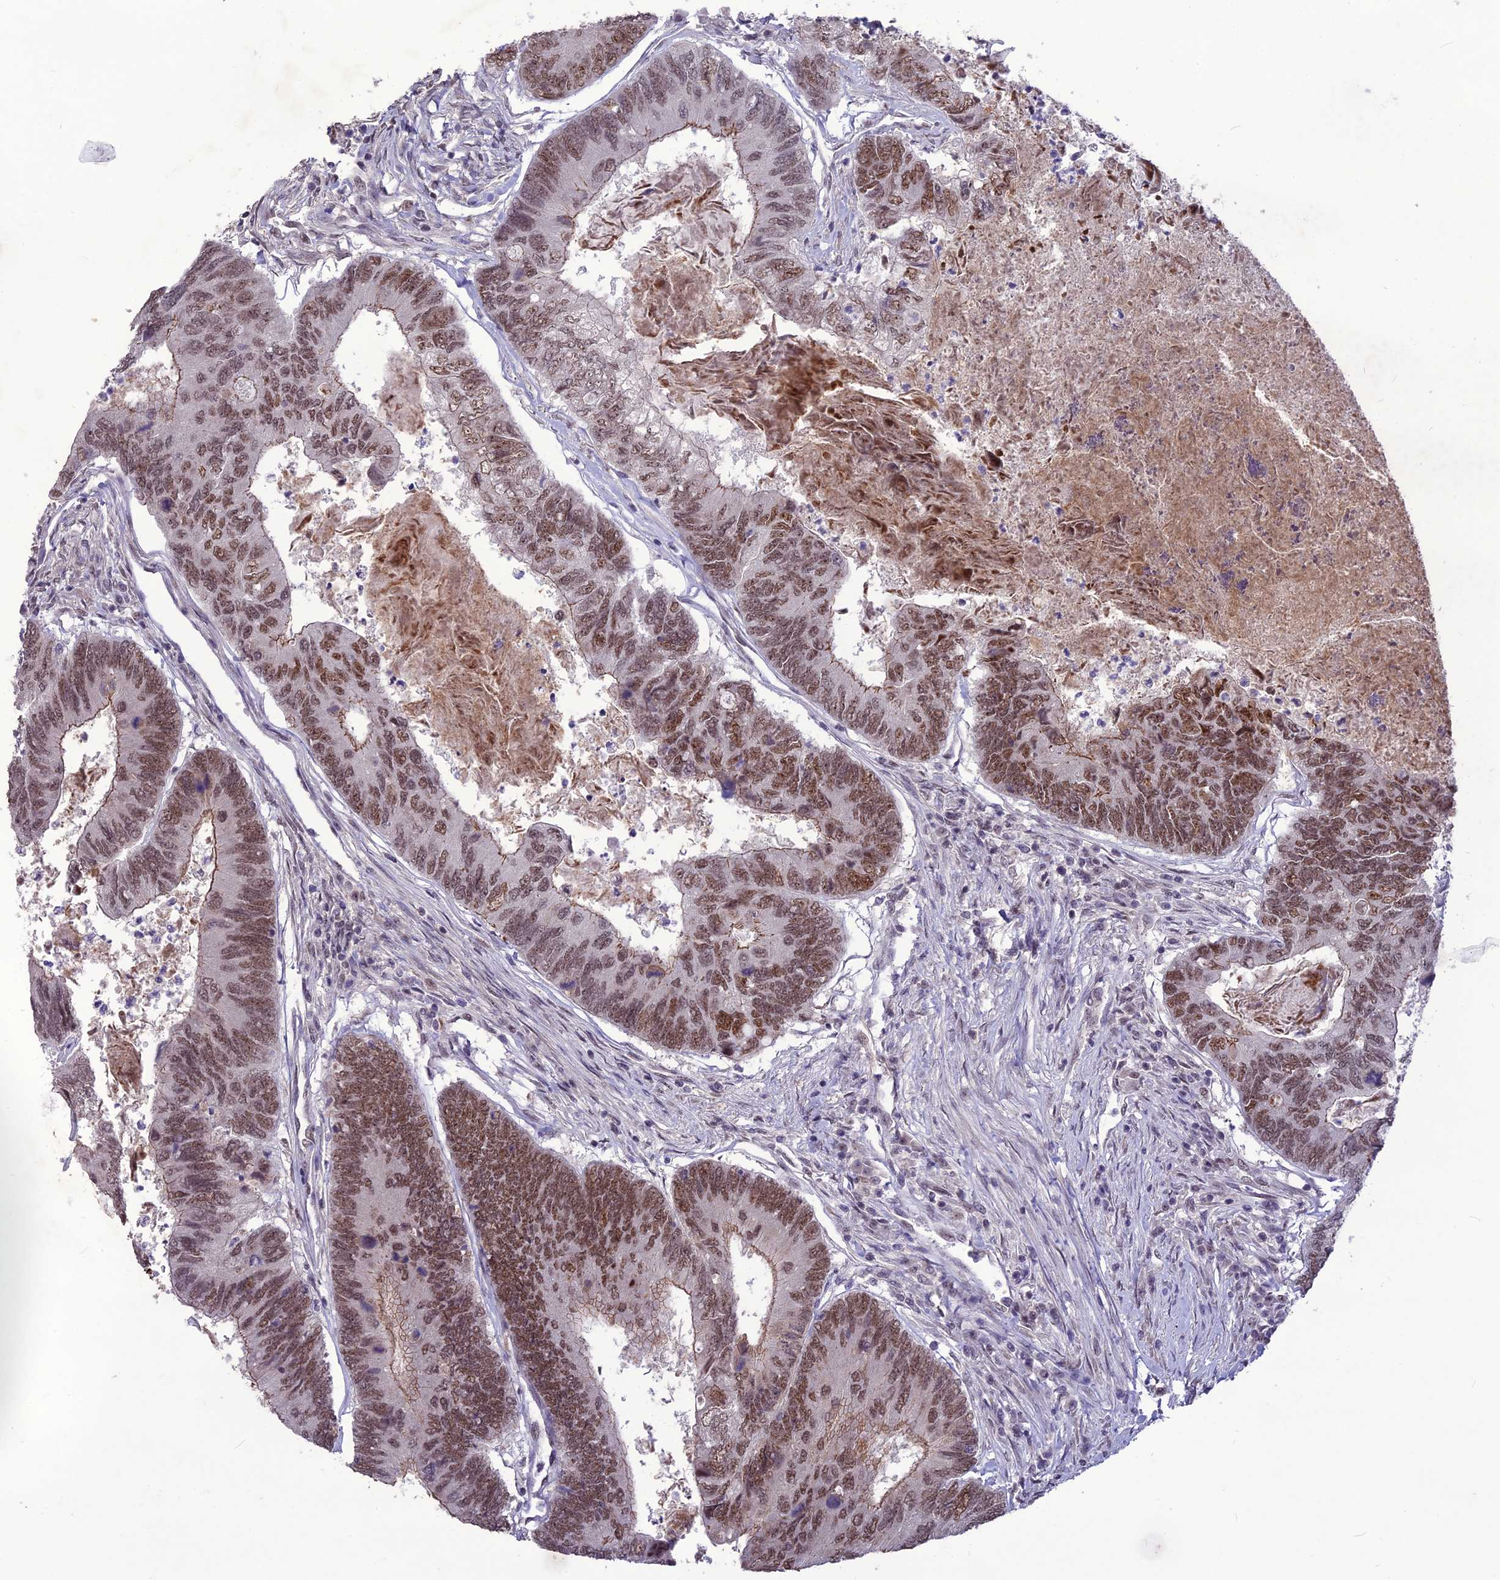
{"staining": {"intensity": "moderate", "quantity": ">75%", "location": "nuclear"}, "tissue": "colorectal cancer", "cell_type": "Tumor cells", "image_type": "cancer", "snomed": [{"axis": "morphology", "description": "Adenocarcinoma, NOS"}, {"axis": "topography", "description": "Colon"}], "caption": "This is an image of immunohistochemistry (IHC) staining of colorectal cancer (adenocarcinoma), which shows moderate expression in the nuclear of tumor cells.", "gene": "DIS3", "patient": {"sex": "female", "age": 67}}